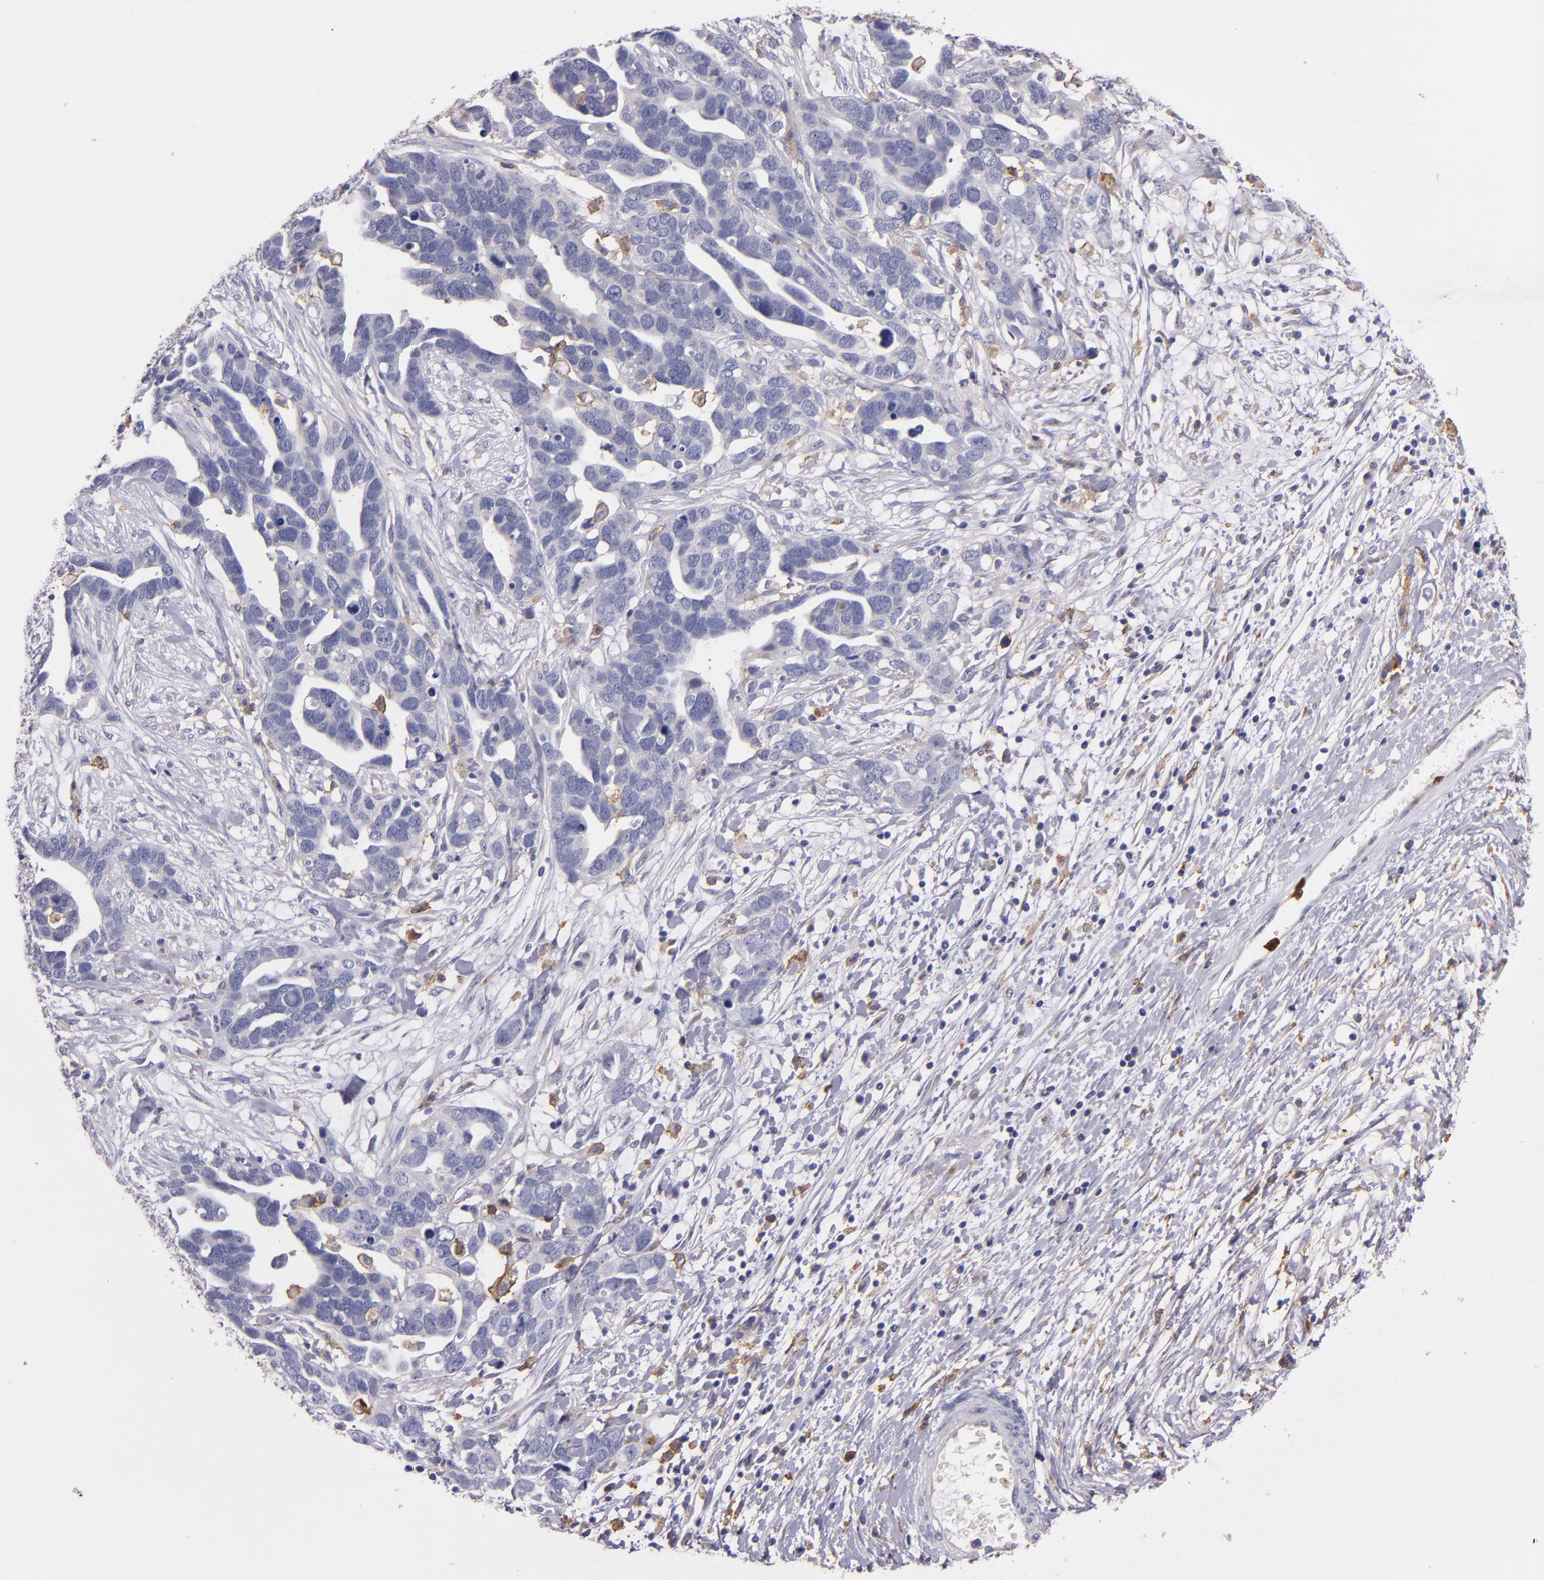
{"staining": {"intensity": "negative", "quantity": "none", "location": "none"}, "tissue": "ovarian cancer", "cell_type": "Tumor cells", "image_type": "cancer", "snomed": [{"axis": "morphology", "description": "Cystadenocarcinoma, serous, NOS"}, {"axis": "topography", "description": "Ovary"}], "caption": "Immunohistochemistry of human ovarian serous cystadenocarcinoma shows no expression in tumor cells. (Brightfield microscopy of DAB (3,3'-diaminobenzidine) IHC at high magnification).", "gene": "C5AR1", "patient": {"sex": "female", "age": 54}}